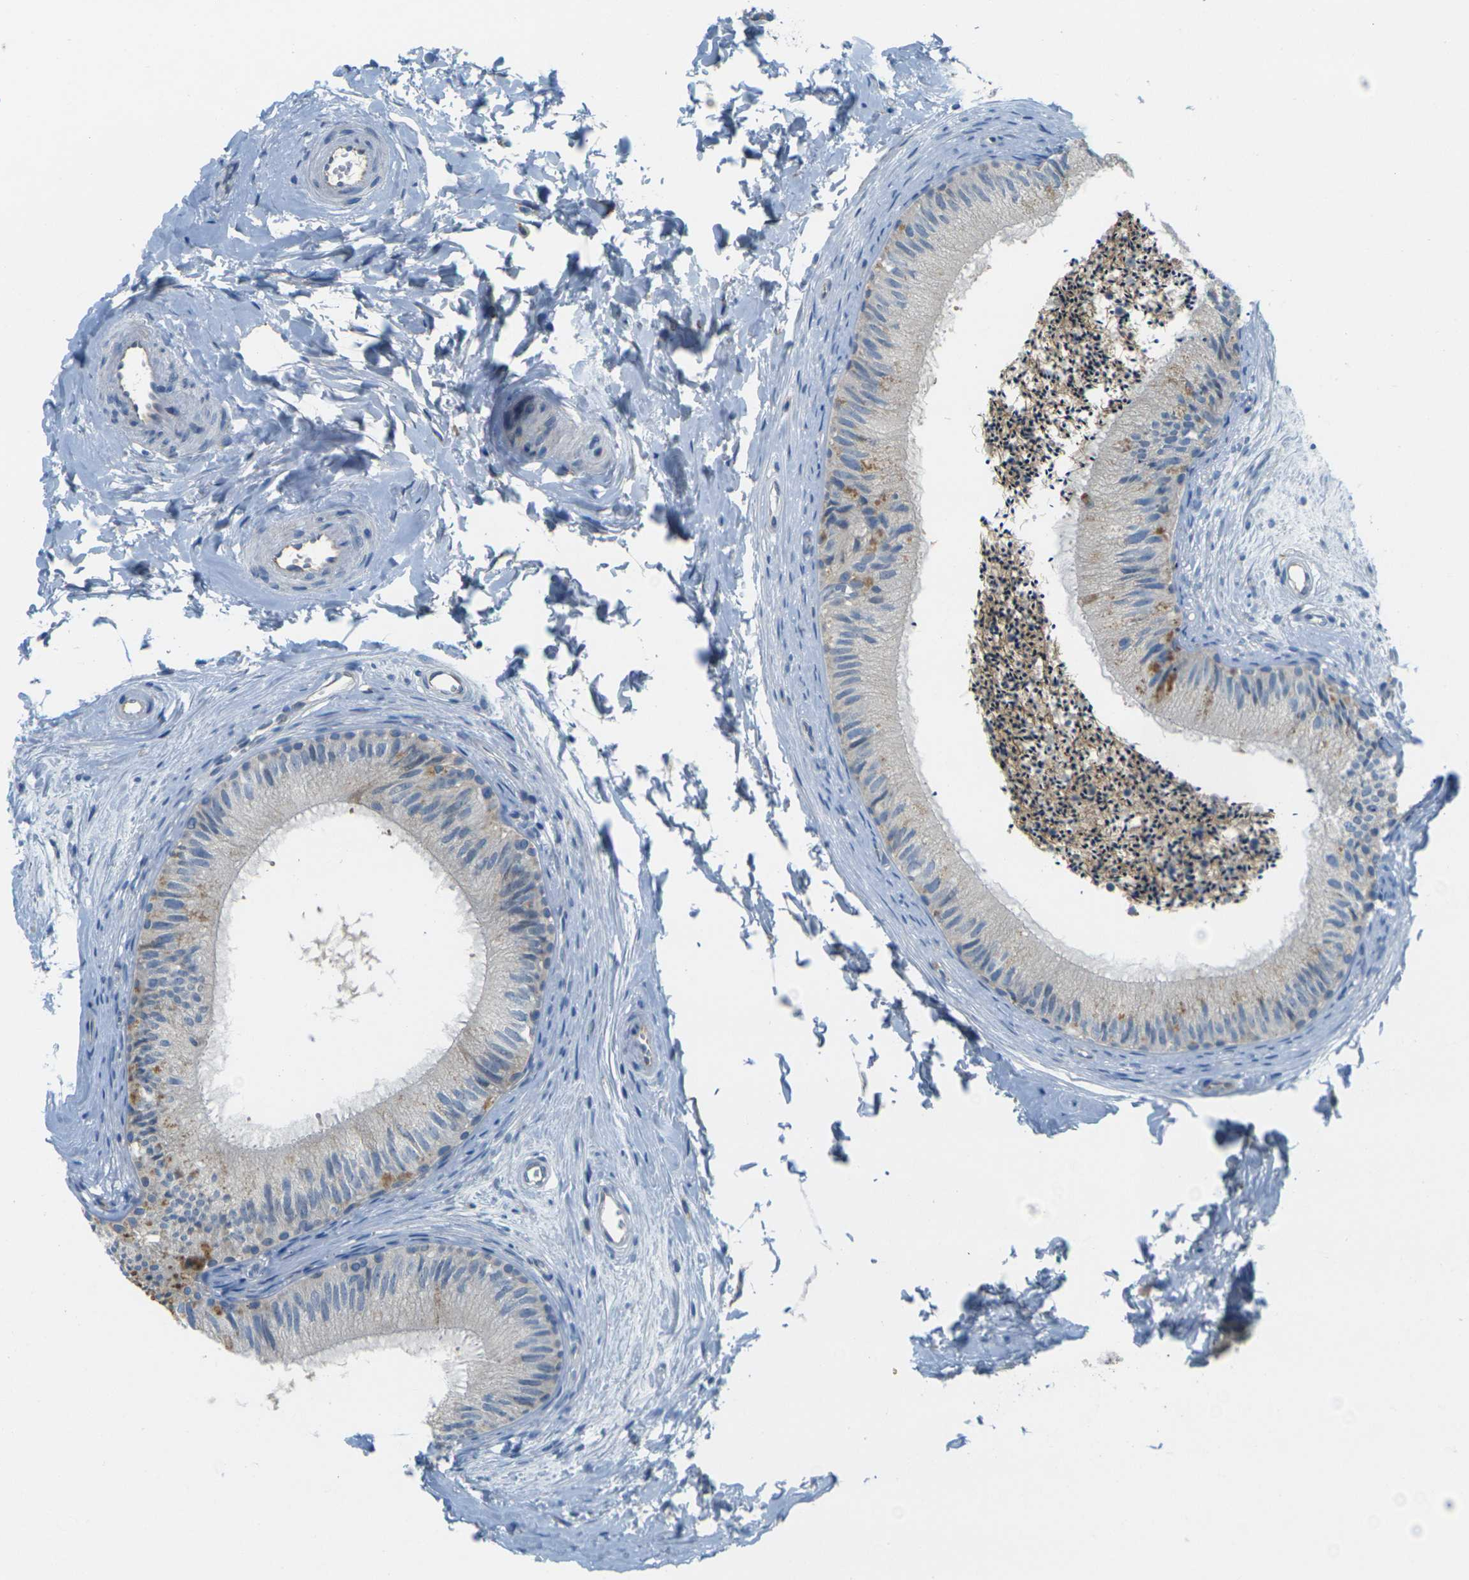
{"staining": {"intensity": "moderate", "quantity": "<25%", "location": "cytoplasmic/membranous"}, "tissue": "epididymis", "cell_type": "Glandular cells", "image_type": "normal", "snomed": [{"axis": "morphology", "description": "Normal tissue, NOS"}, {"axis": "topography", "description": "Epididymis"}], "caption": "Immunohistochemistry (DAB (3,3'-diaminobenzidine)) staining of normal epididymis demonstrates moderate cytoplasmic/membranous protein staining in approximately <25% of glandular cells.", "gene": "CYP2C8", "patient": {"sex": "male", "age": 56}}